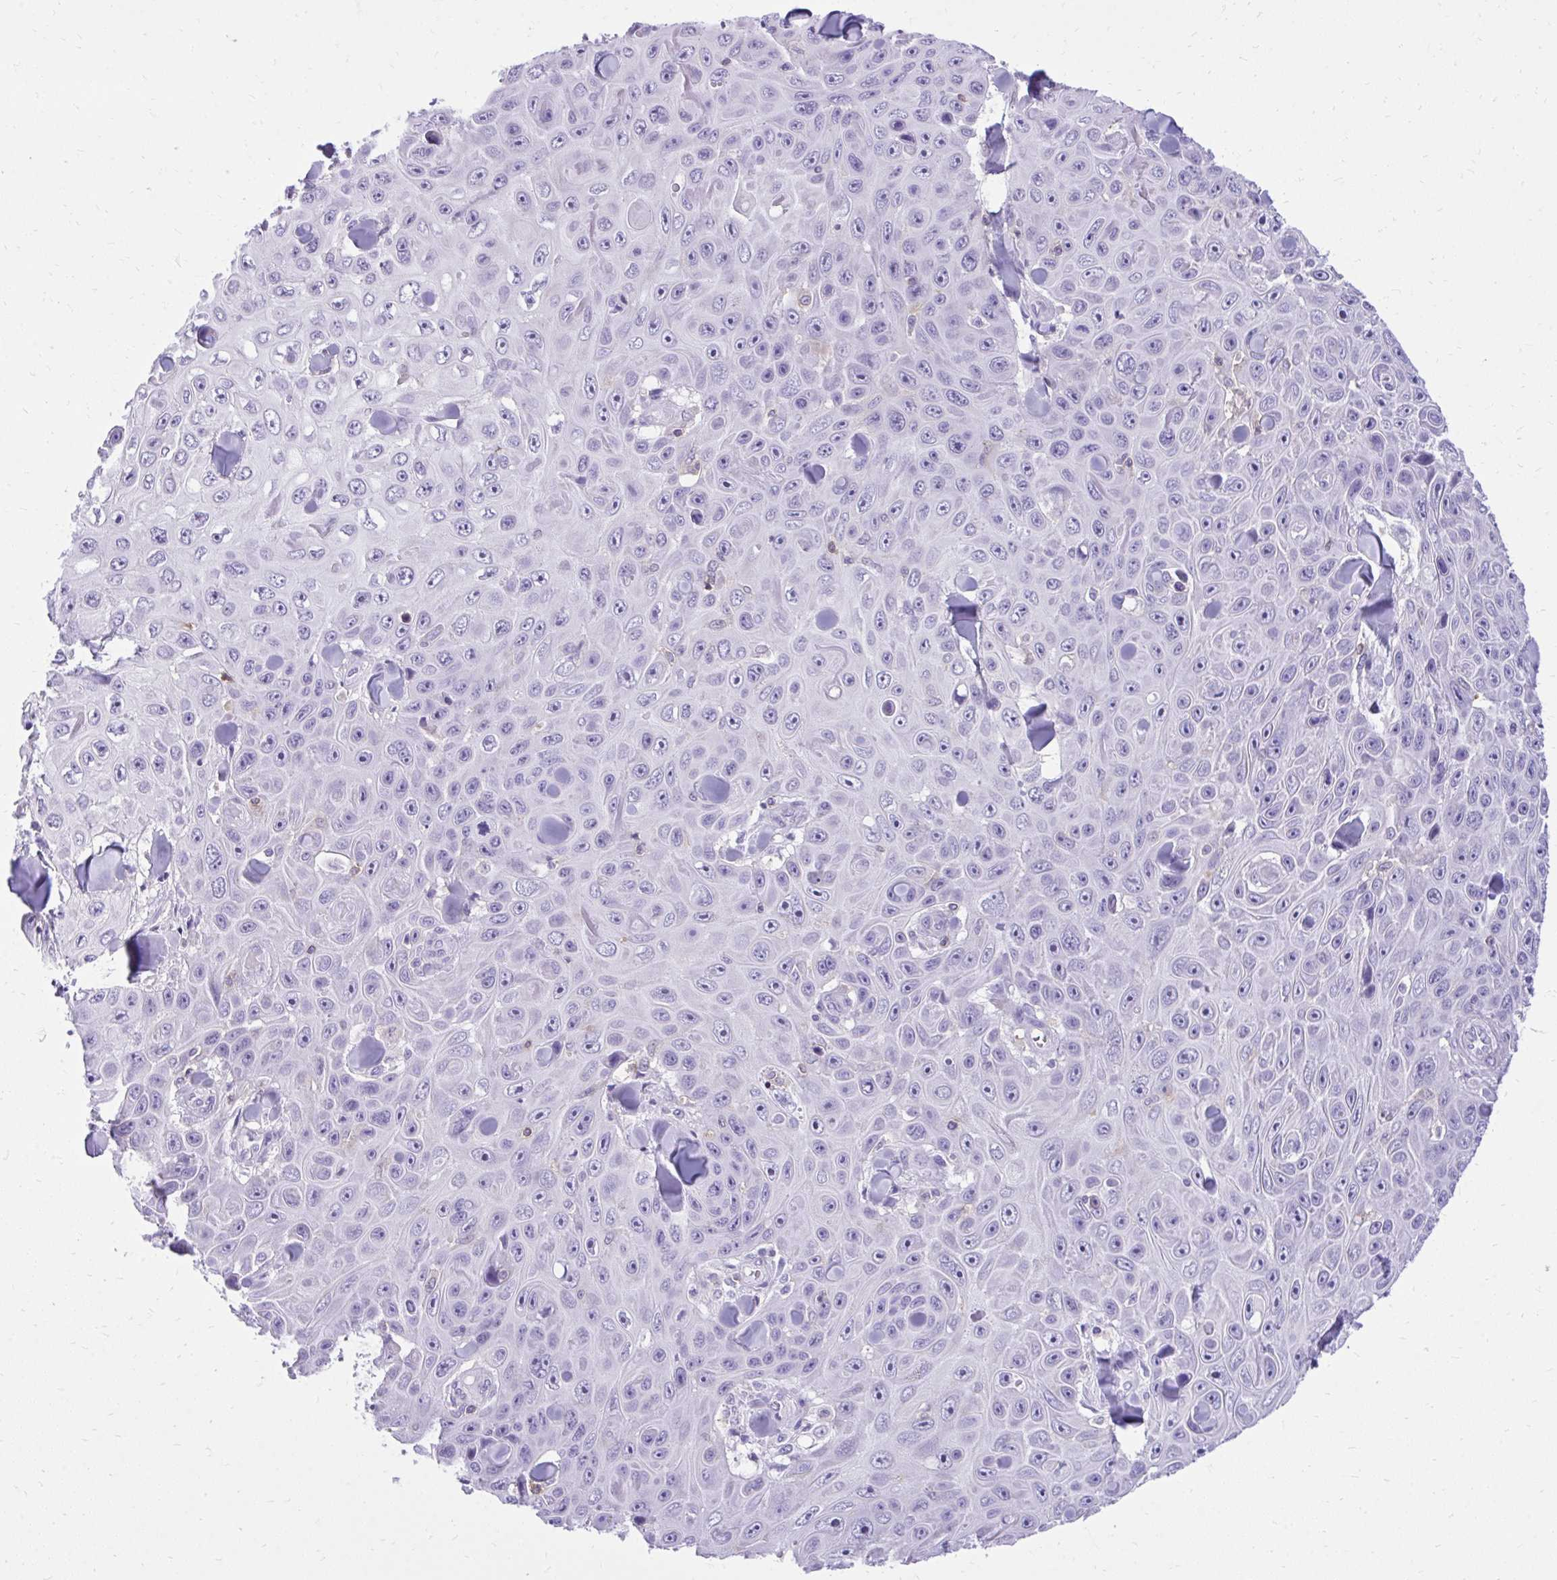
{"staining": {"intensity": "negative", "quantity": "none", "location": "none"}, "tissue": "skin cancer", "cell_type": "Tumor cells", "image_type": "cancer", "snomed": [{"axis": "morphology", "description": "Squamous cell carcinoma, NOS"}, {"axis": "topography", "description": "Skin"}], "caption": "High magnification brightfield microscopy of squamous cell carcinoma (skin) stained with DAB (brown) and counterstained with hematoxylin (blue): tumor cells show no significant staining.", "gene": "GPRIN3", "patient": {"sex": "male", "age": 82}}